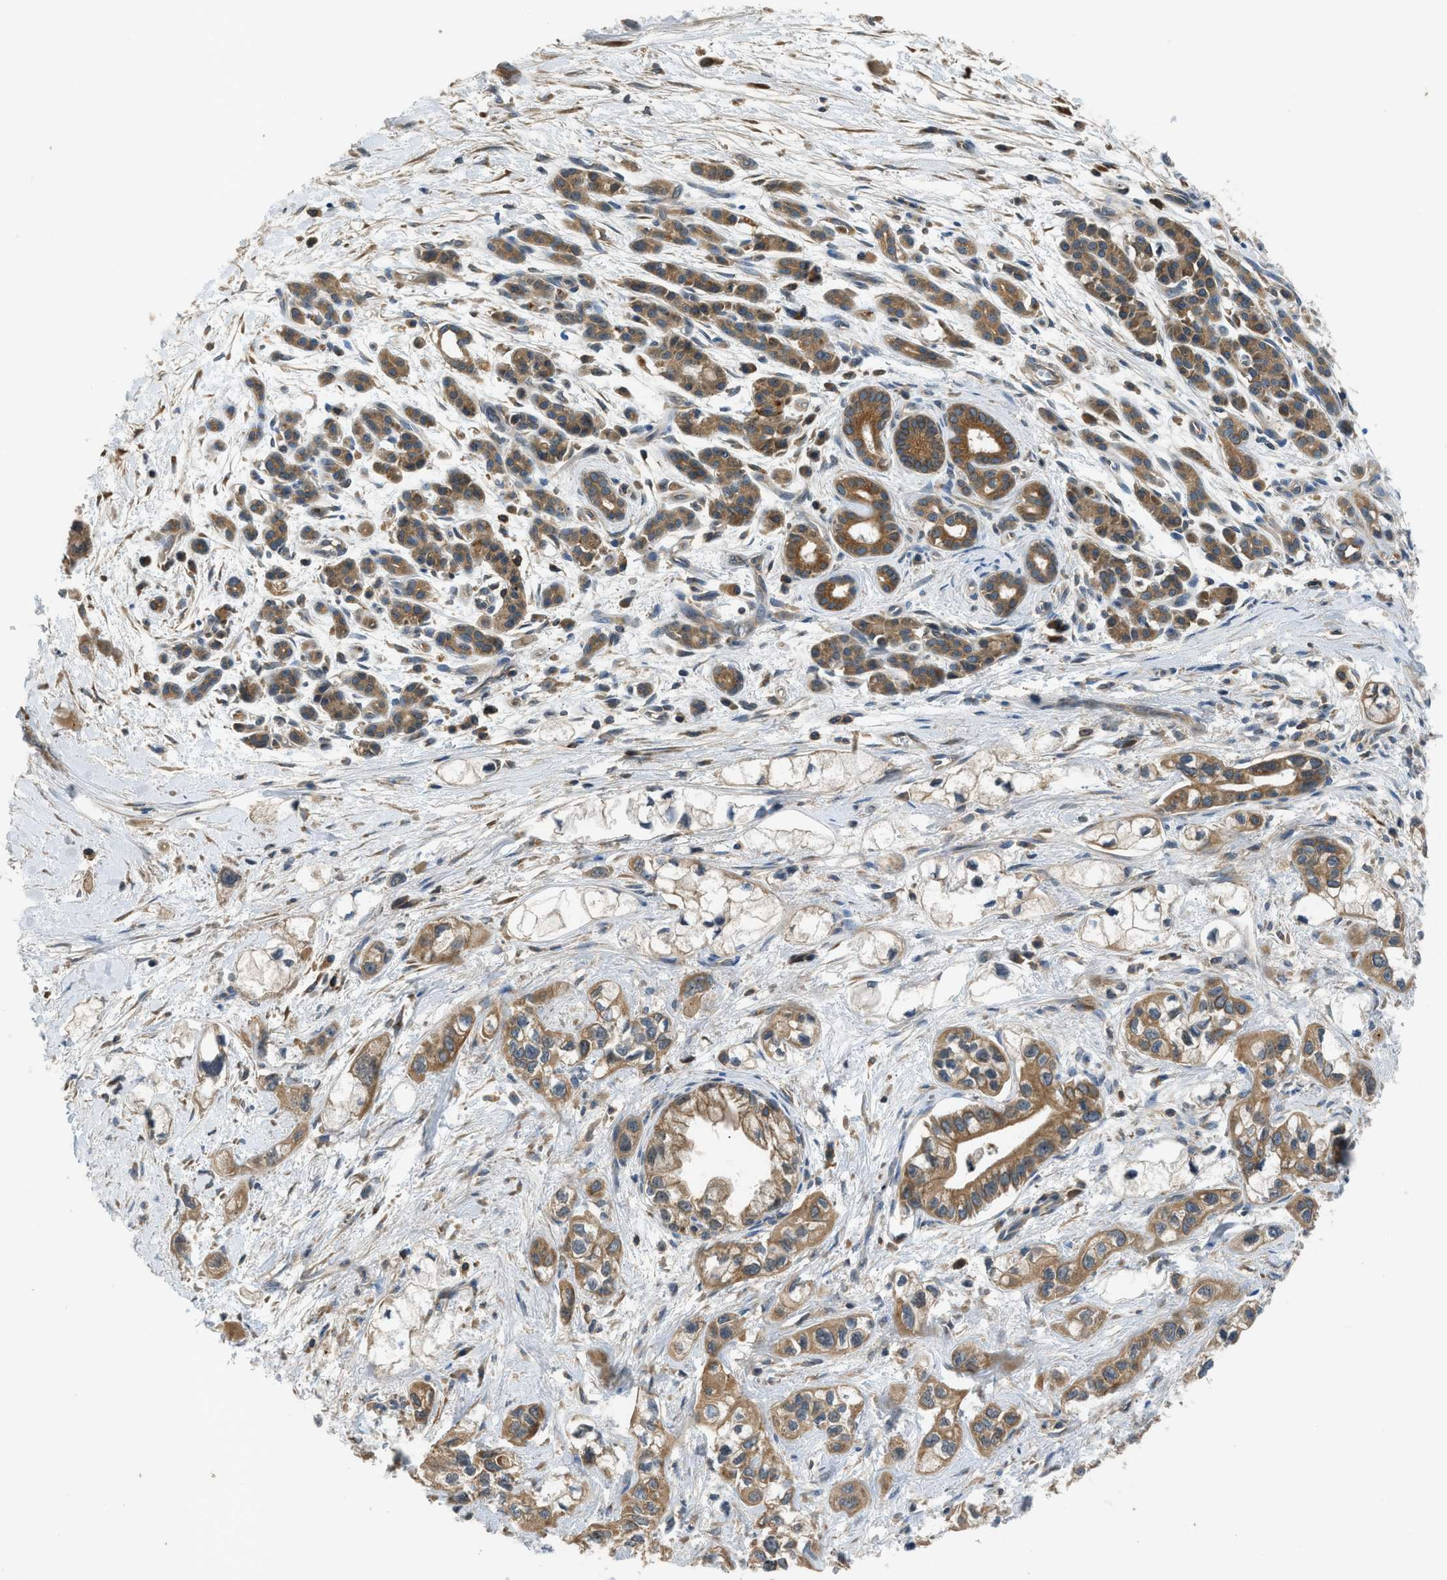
{"staining": {"intensity": "moderate", "quantity": ">75%", "location": "cytoplasmic/membranous"}, "tissue": "pancreatic cancer", "cell_type": "Tumor cells", "image_type": "cancer", "snomed": [{"axis": "morphology", "description": "Adenocarcinoma, NOS"}, {"axis": "topography", "description": "Pancreas"}], "caption": "Pancreatic cancer (adenocarcinoma) stained for a protein reveals moderate cytoplasmic/membranous positivity in tumor cells.", "gene": "PAFAH2", "patient": {"sex": "male", "age": 74}}